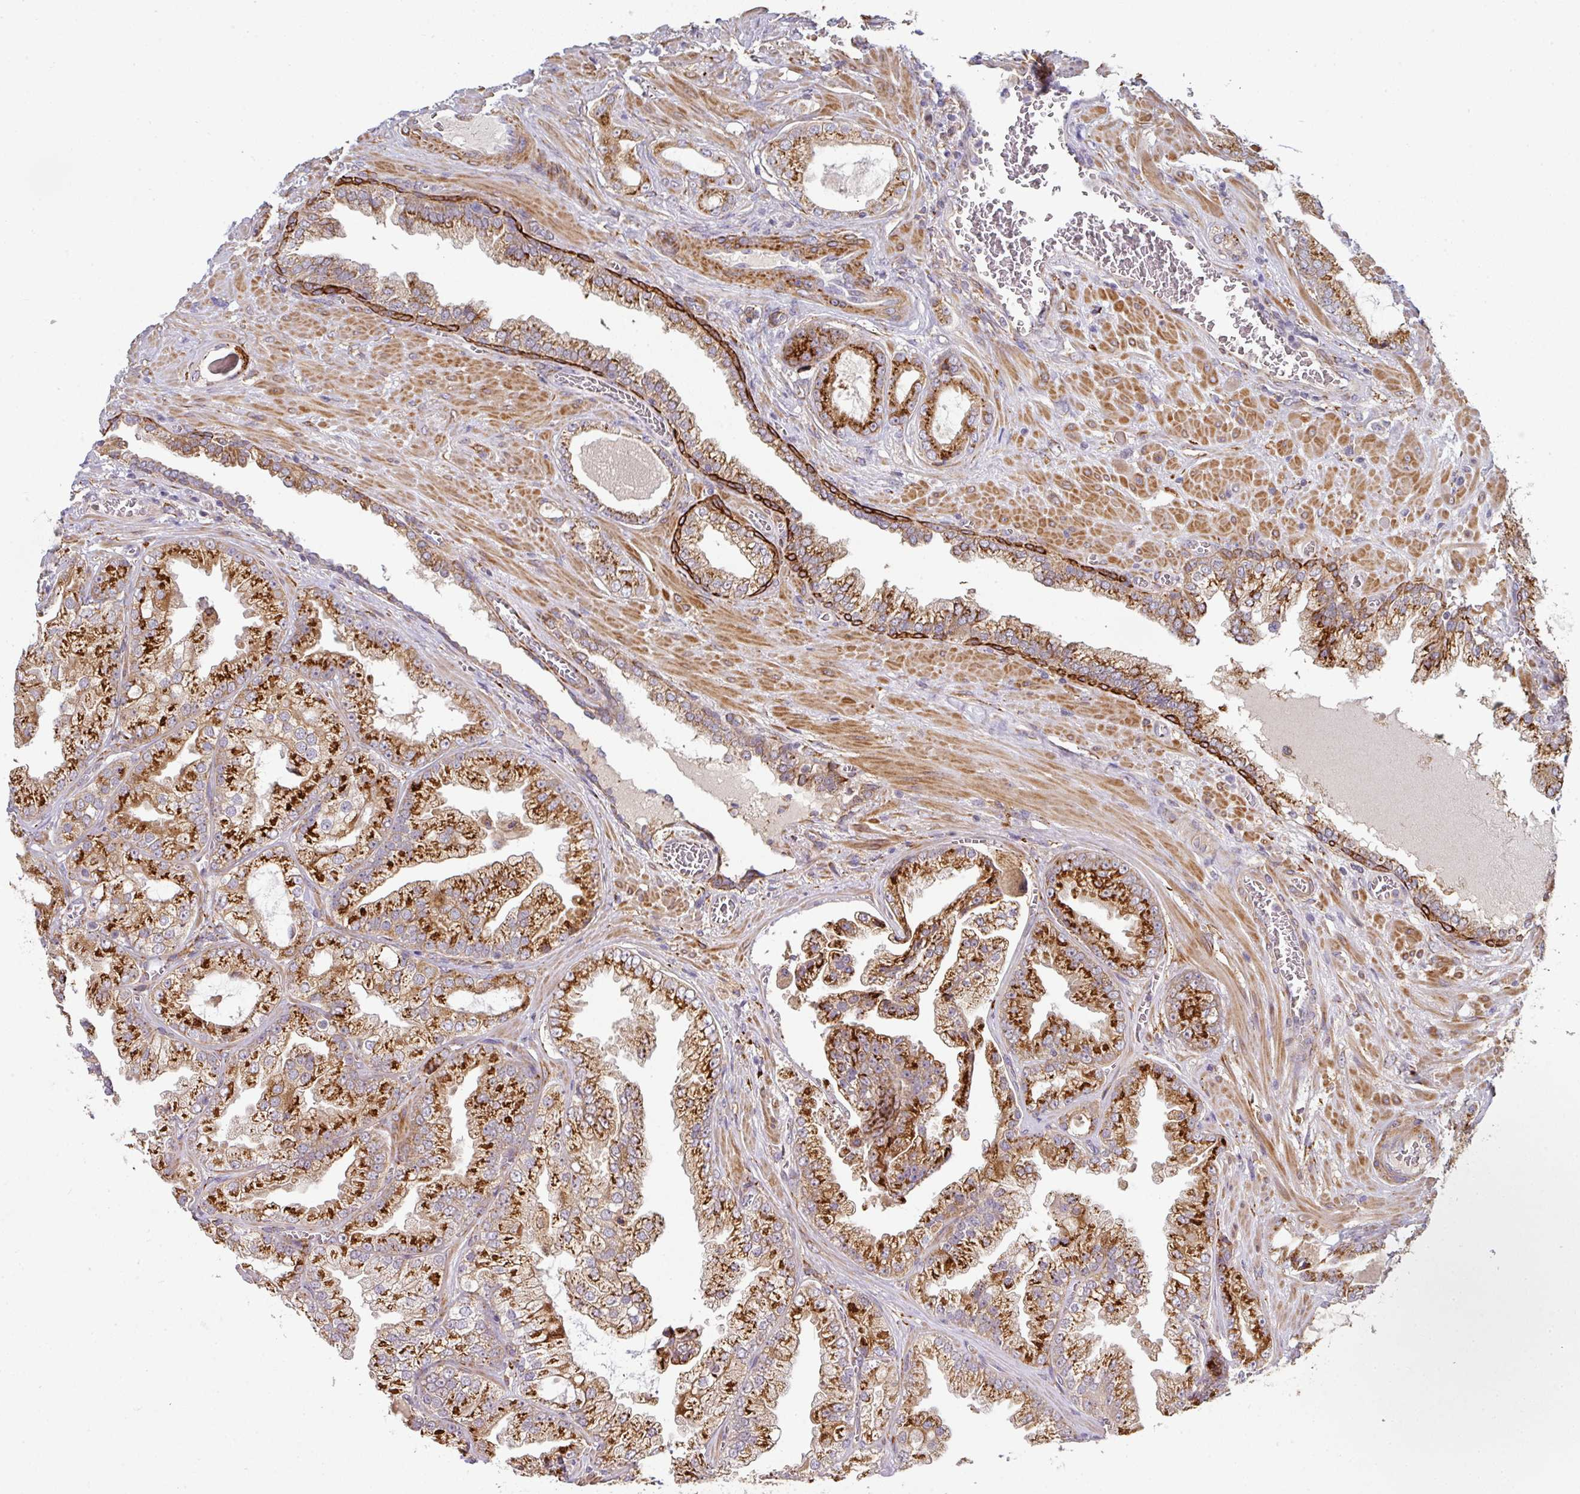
{"staining": {"intensity": "strong", "quantity": ">75%", "location": "cytoplasmic/membranous"}, "tissue": "prostate cancer", "cell_type": "Tumor cells", "image_type": "cancer", "snomed": [{"axis": "morphology", "description": "Adenocarcinoma, Low grade"}, {"axis": "topography", "description": "Prostate"}], "caption": "The histopathology image shows immunohistochemical staining of prostate cancer. There is strong cytoplasmic/membranous staining is appreciated in approximately >75% of tumor cells. (DAB (3,3'-diaminobenzidine) IHC, brown staining for protein, blue staining for nuclei).", "gene": "ZNF268", "patient": {"sex": "male", "age": 57}}